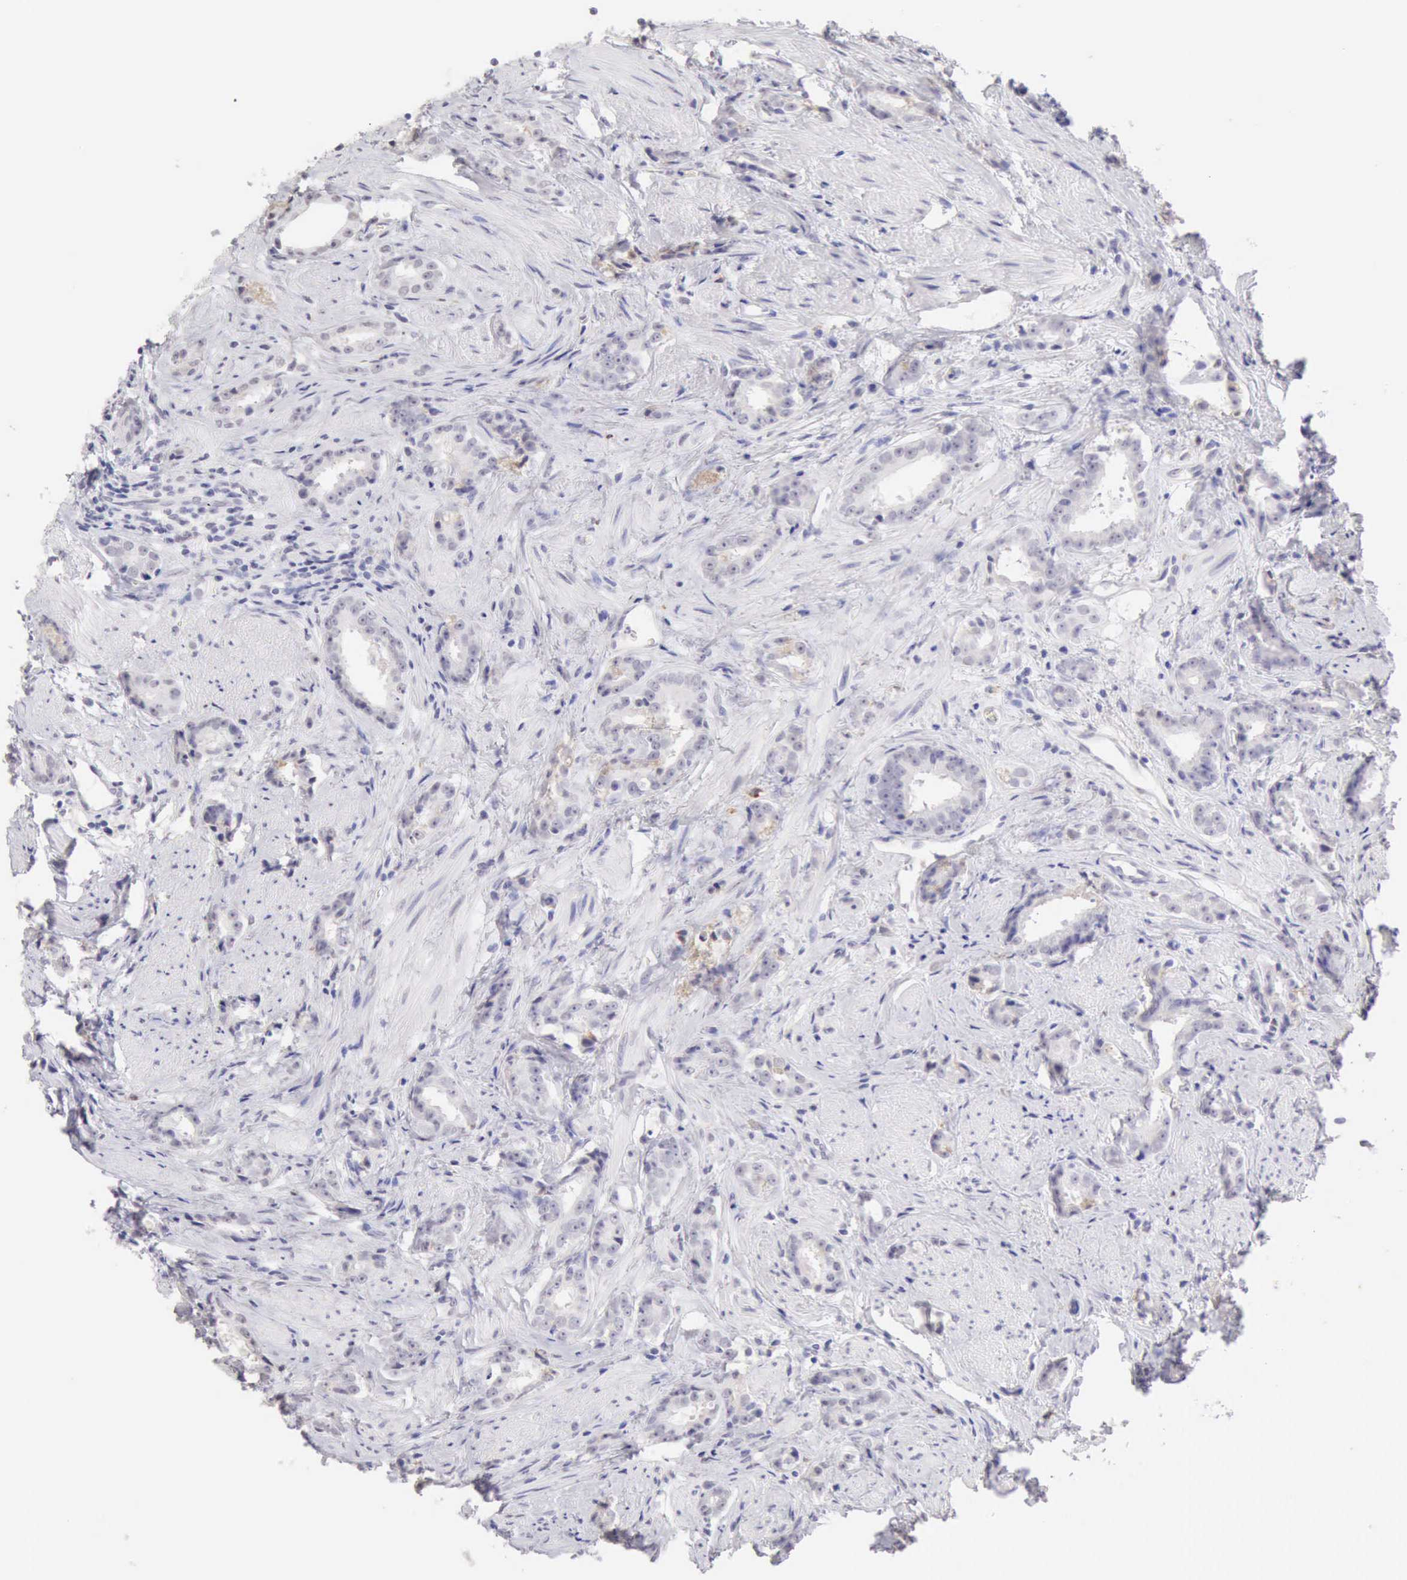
{"staining": {"intensity": "negative", "quantity": "none", "location": "none"}, "tissue": "prostate cancer", "cell_type": "Tumor cells", "image_type": "cancer", "snomed": [{"axis": "morphology", "description": "Adenocarcinoma, Medium grade"}, {"axis": "topography", "description": "Prostate"}], "caption": "Human medium-grade adenocarcinoma (prostate) stained for a protein using immunohistochemistry (IHC) shows no expression in tumor cells.", "gene": "RNASE1", "patient": {"sex": "male", "age": 53}}